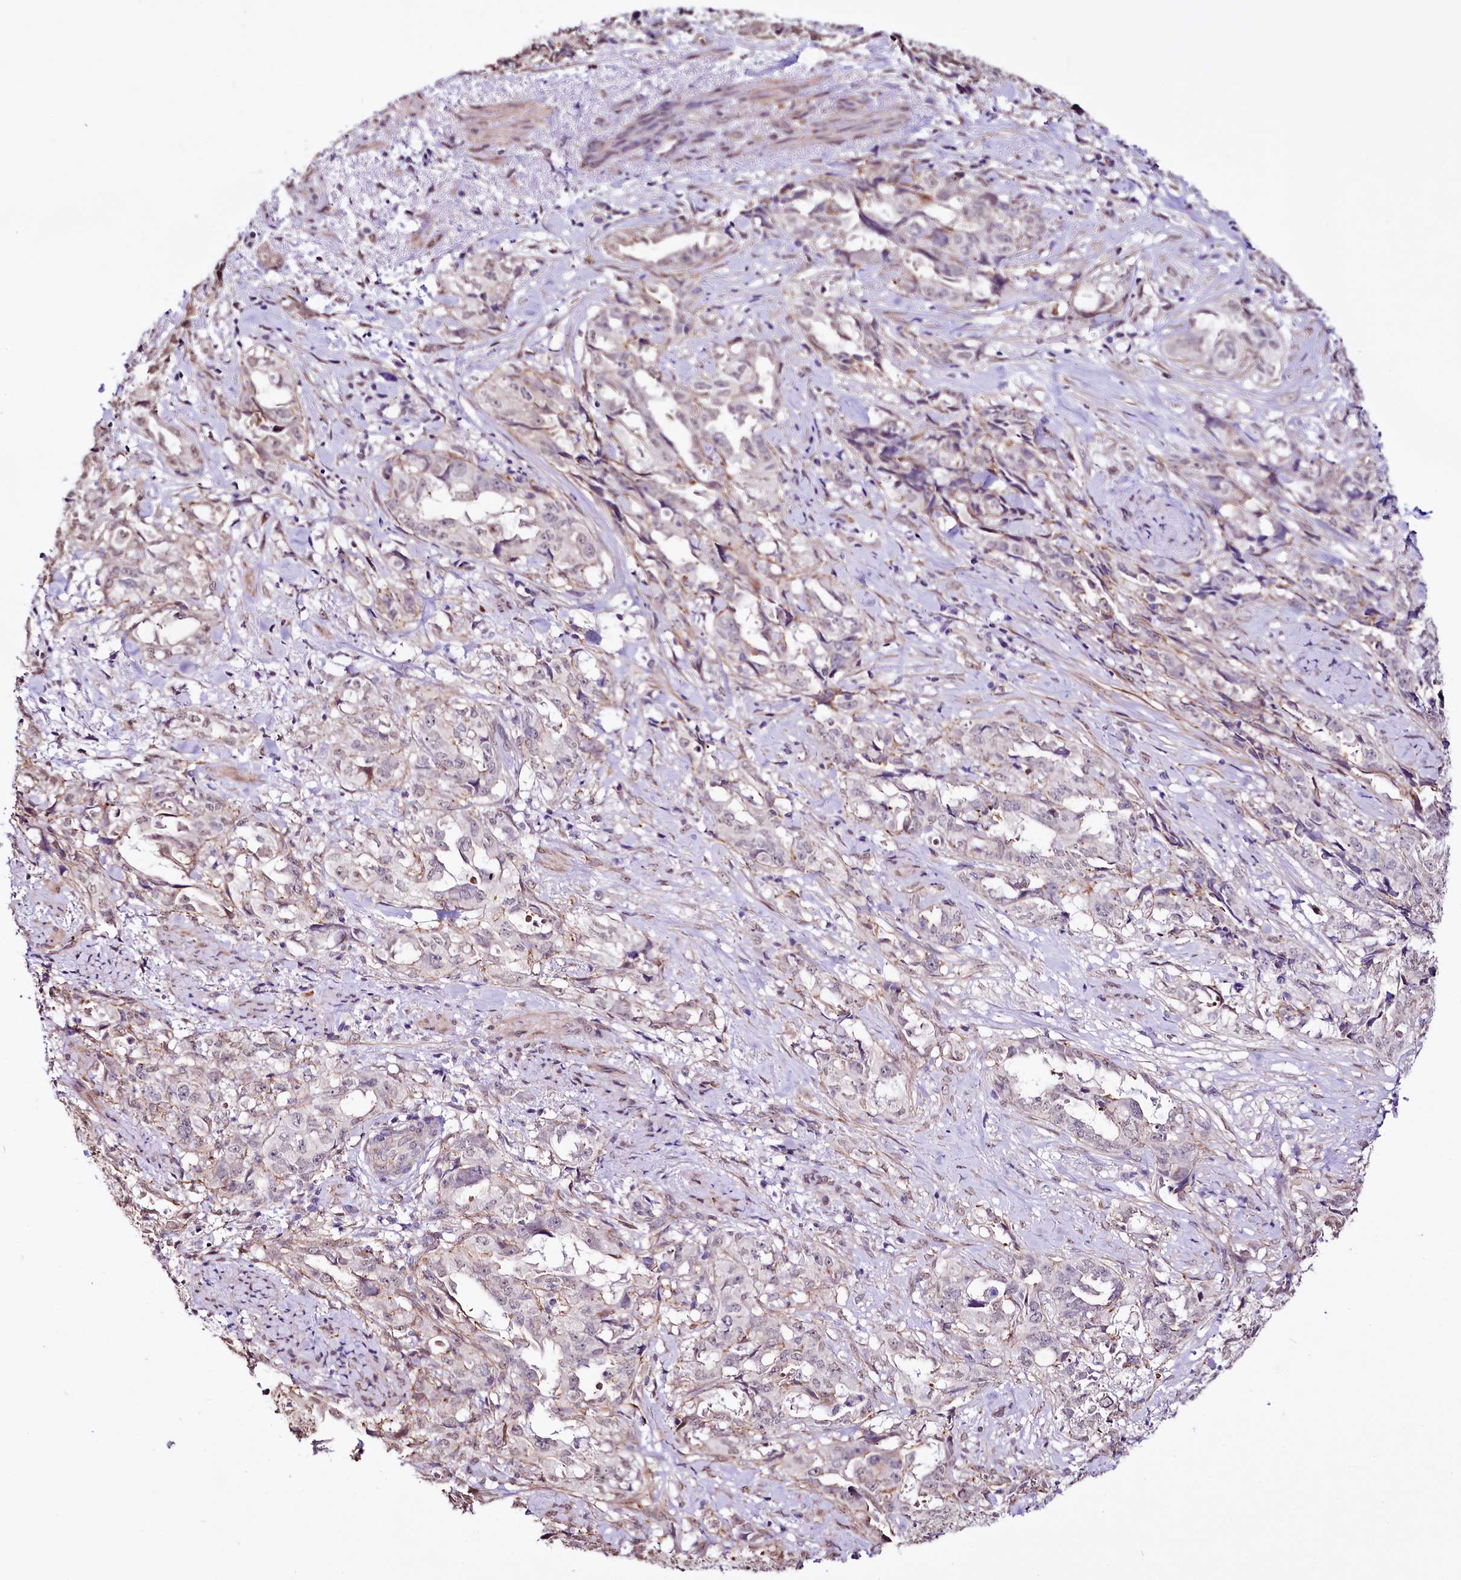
{"staining": {"intensity": "negative", "quantity": "none", "location": "none"}, "tissue": "endometrial cancer", "cell_type": "Tumor cells", "image_type": "cancer", "snomed": [{"axis": "morphology", "description": "Adenocarcinoma, NOS"}, {"axis": "topography", "description": "Endometrium"}], "caption": "Tumor cells show no significant protein positivity in endometrial cancer.", "gene": "ST7", "patient": {"sex": "female", "age": 65}}